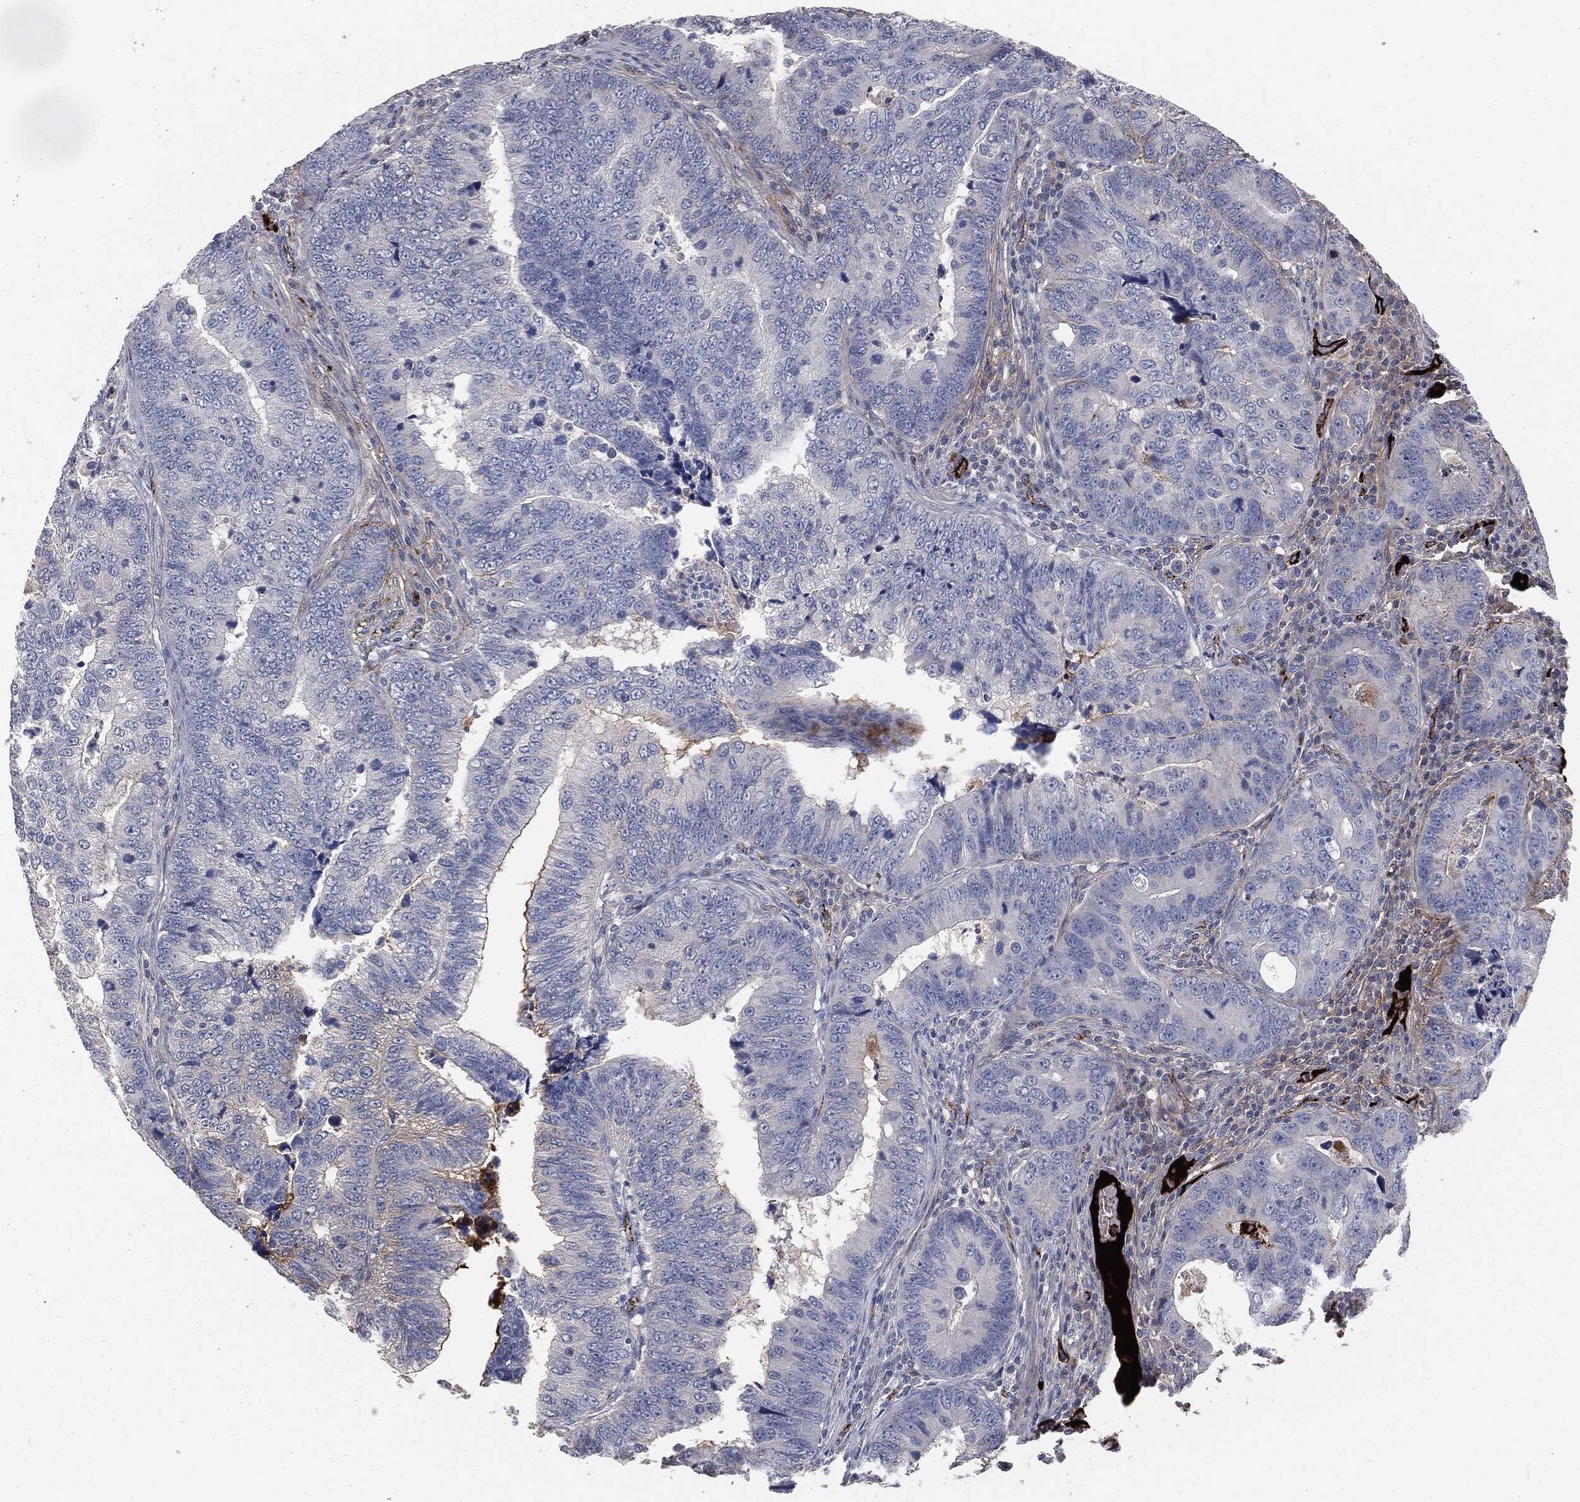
{"staining": {"intensity": "negative", "quantity": "none", "location": "none"}, "tissue": "colorectal cancer", "cell_type": "Tumor cells", "image_type": "cancer", "snomed": [{"axis": "morphology", "description": "Adenocarcinoma, NOS"}, {"axis": "topography", "description": "Colon"}], "caption": "An immunohistochemistry (IHC) image of colorectal adenocarcinoma is shown. There is no staining in tumor cells of colorectal adenocarcinoma. (Immunohistochemistry (ihc), brightfield microscopy, high magnification).", "gene": "APOB", "patient": {"sex": "female", "age": 72}}